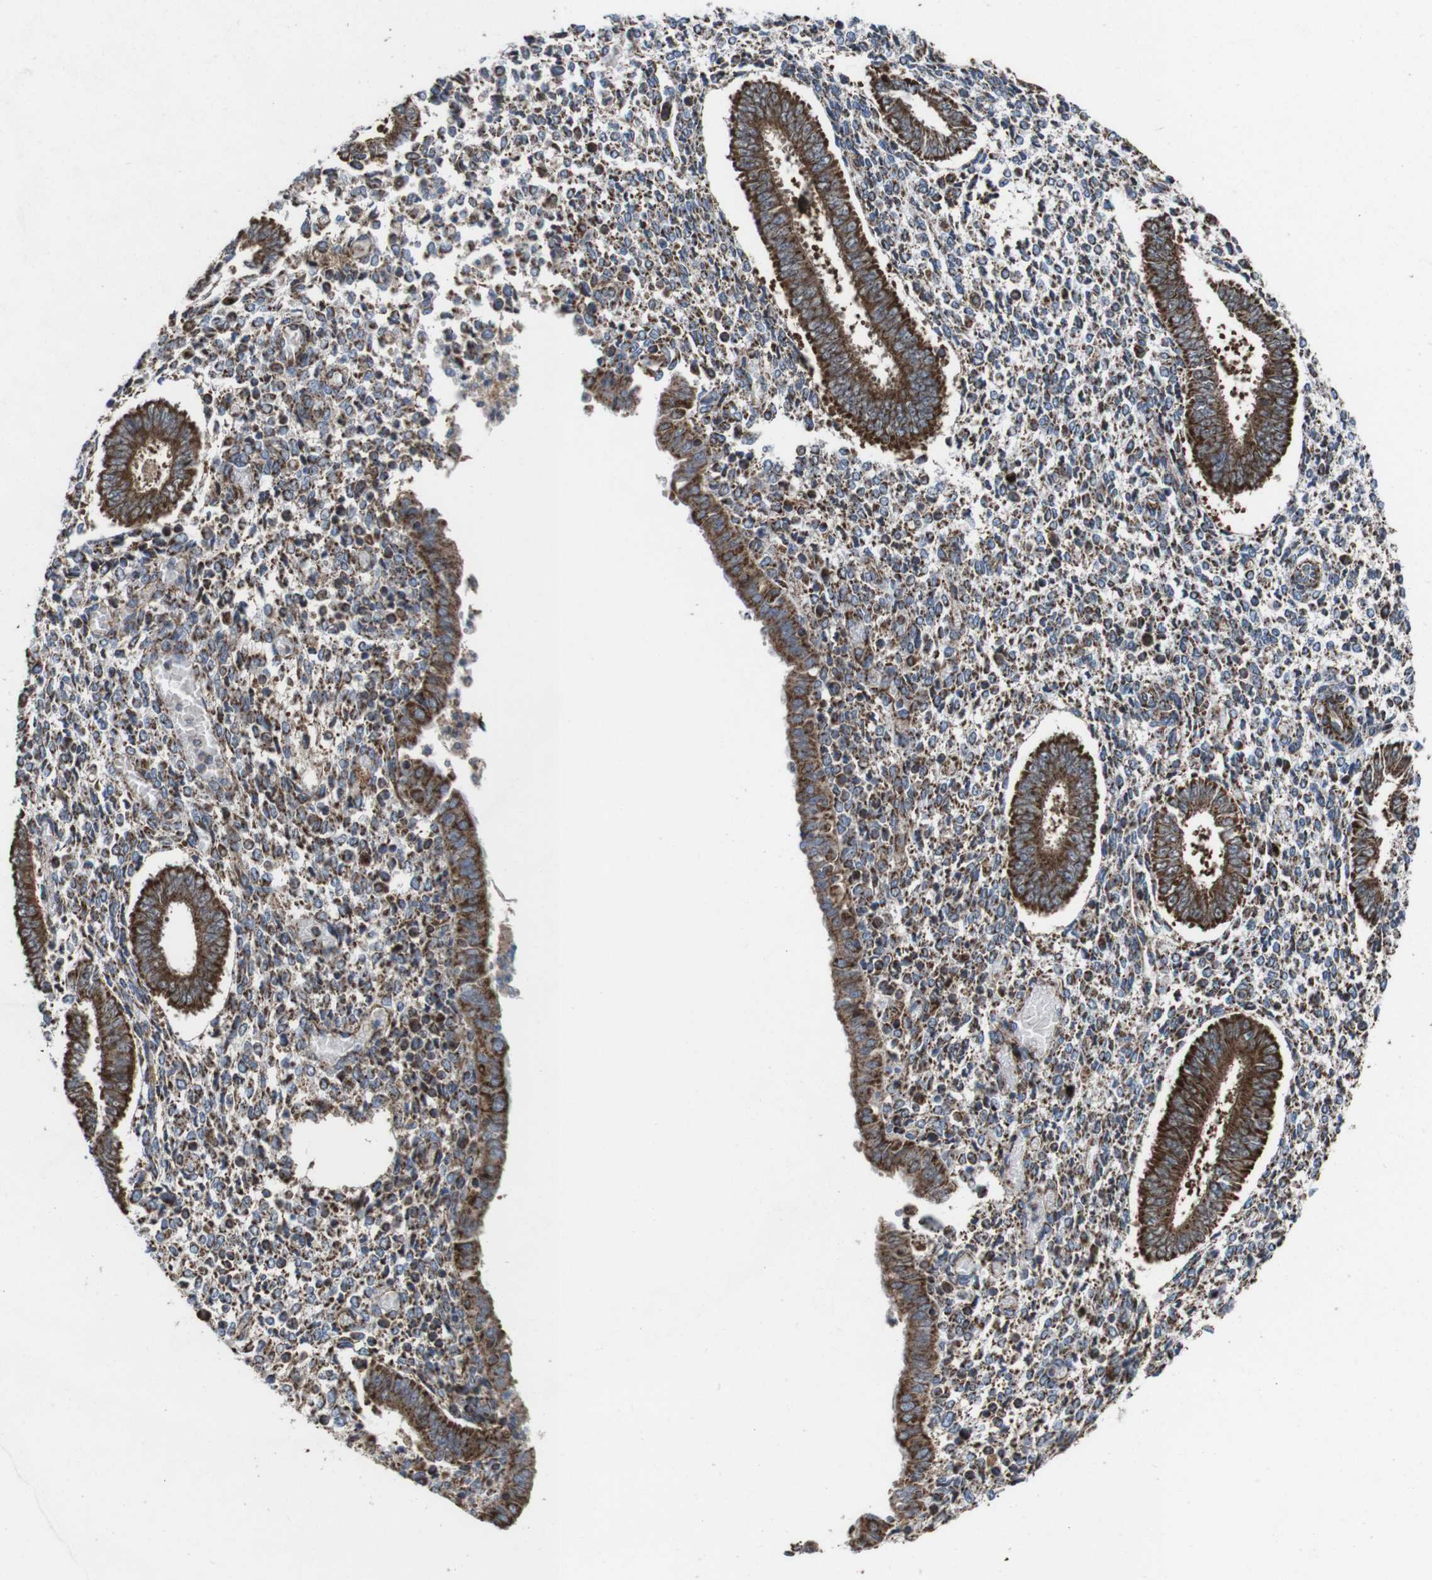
{"staining": {"intensity": "moderate", "quantity": "<25%", "location": "cytoplasmic/membranous"}, "tissue": "endometrium", "cell_type": "Cells in endometrial stroma", "image_type": "normal", "snomed": [{"axis": "morphology", "description": "Normal tissue, NOS"}, {"axis": "topography", "description": "Endometrium"}], "caption": "Immunohistochemistry (DAB (3,3'-diaminobenzidine)) staining of benign human endometrium displays moderate cytoplasmic/membranous protein positivity in about <25% of cells in endometrial stroma.", "gene": "HK1", "patient": {"sex": "female", "age": 35}}